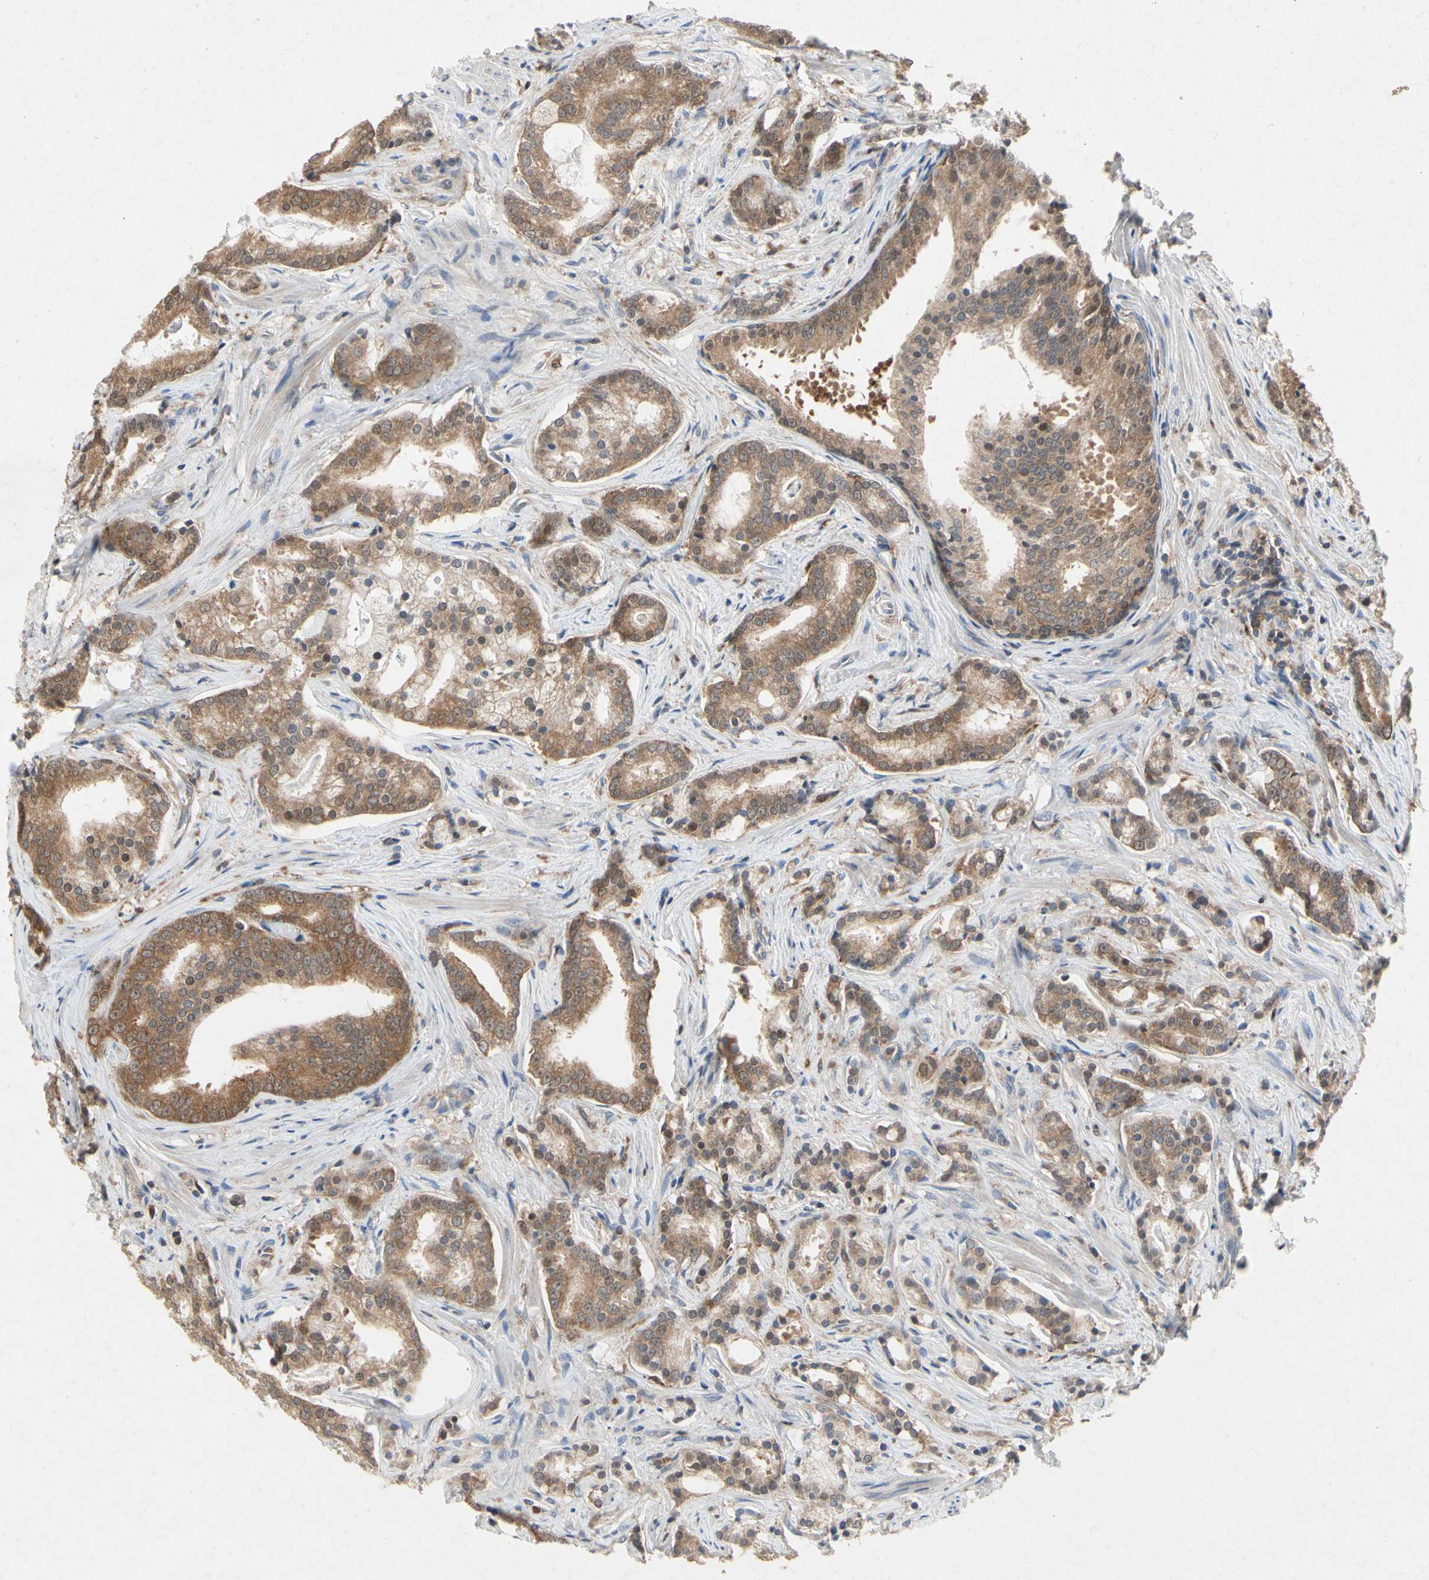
{"staining": {"intensity": "moderate", "quantity": ">75%", "location": "cytoplasmic/membranous"}, "tissue": "prostate cancer", "cell_type": "Tumor cells", "image_type": "cancer", "snomed": [{"axis": "morphology", "description": "Adenocarcinoma, Low grade"}, {"axis": "topography", "description": "Prostate"}], "caption": "Prostate cancer (low-grade adenocarcinoma) was stained to show a protein in brown. There is medium levels of moderate cytoplasmic/membranous staining in approximately >75% of tumor cells. (DAB (3,3'-diaminobenzidine) IHC, brown staining for protein, blue staining for nuclei).", "gene": "RPS6KA1", "patient": {"sex": "male", "age": 58}}